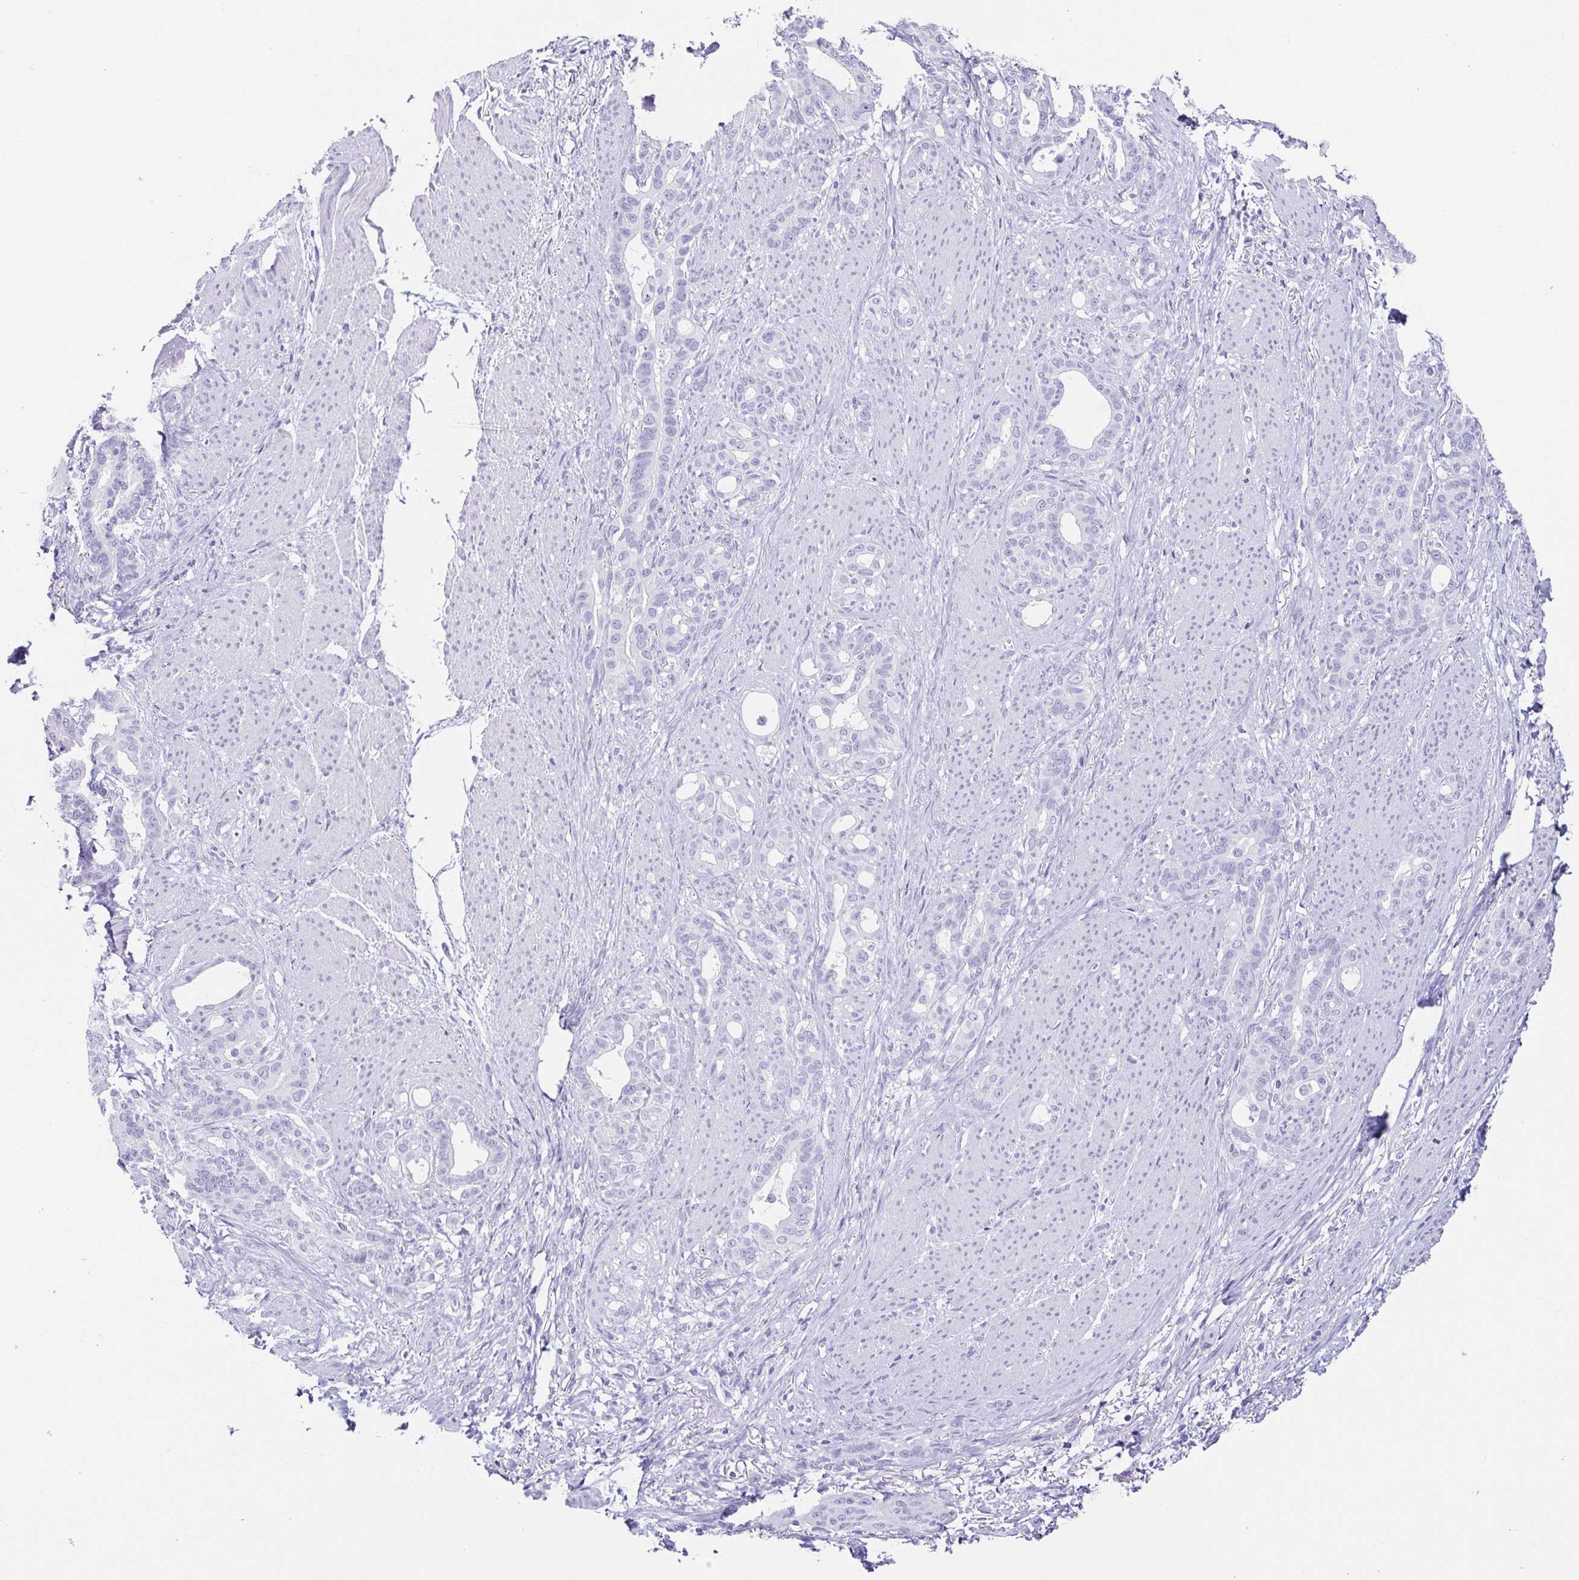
{"staining": {"intensity": "negative", "quantity": "none", "location": "none"}, "tissue": "stomach cancer", "cell_type": "Tumor cells", "image_type": "cancer", "snomed": [{"axis": "morphology", "description": "Normal tissue, NOS"}, {"axis": "morphology", "description": "Adenocarcinoma, NOS"}, {"axis": "topography", "description": "Esophagus"}, {"axis": "topography", "description": "Stomach, upper"}], "caption": "The IHC photomicrograph has no significant positivity in tumor cells of stomach cancer tissue.", "gene": "ESX1", "patient": {"sex": "male", "age": 62}}